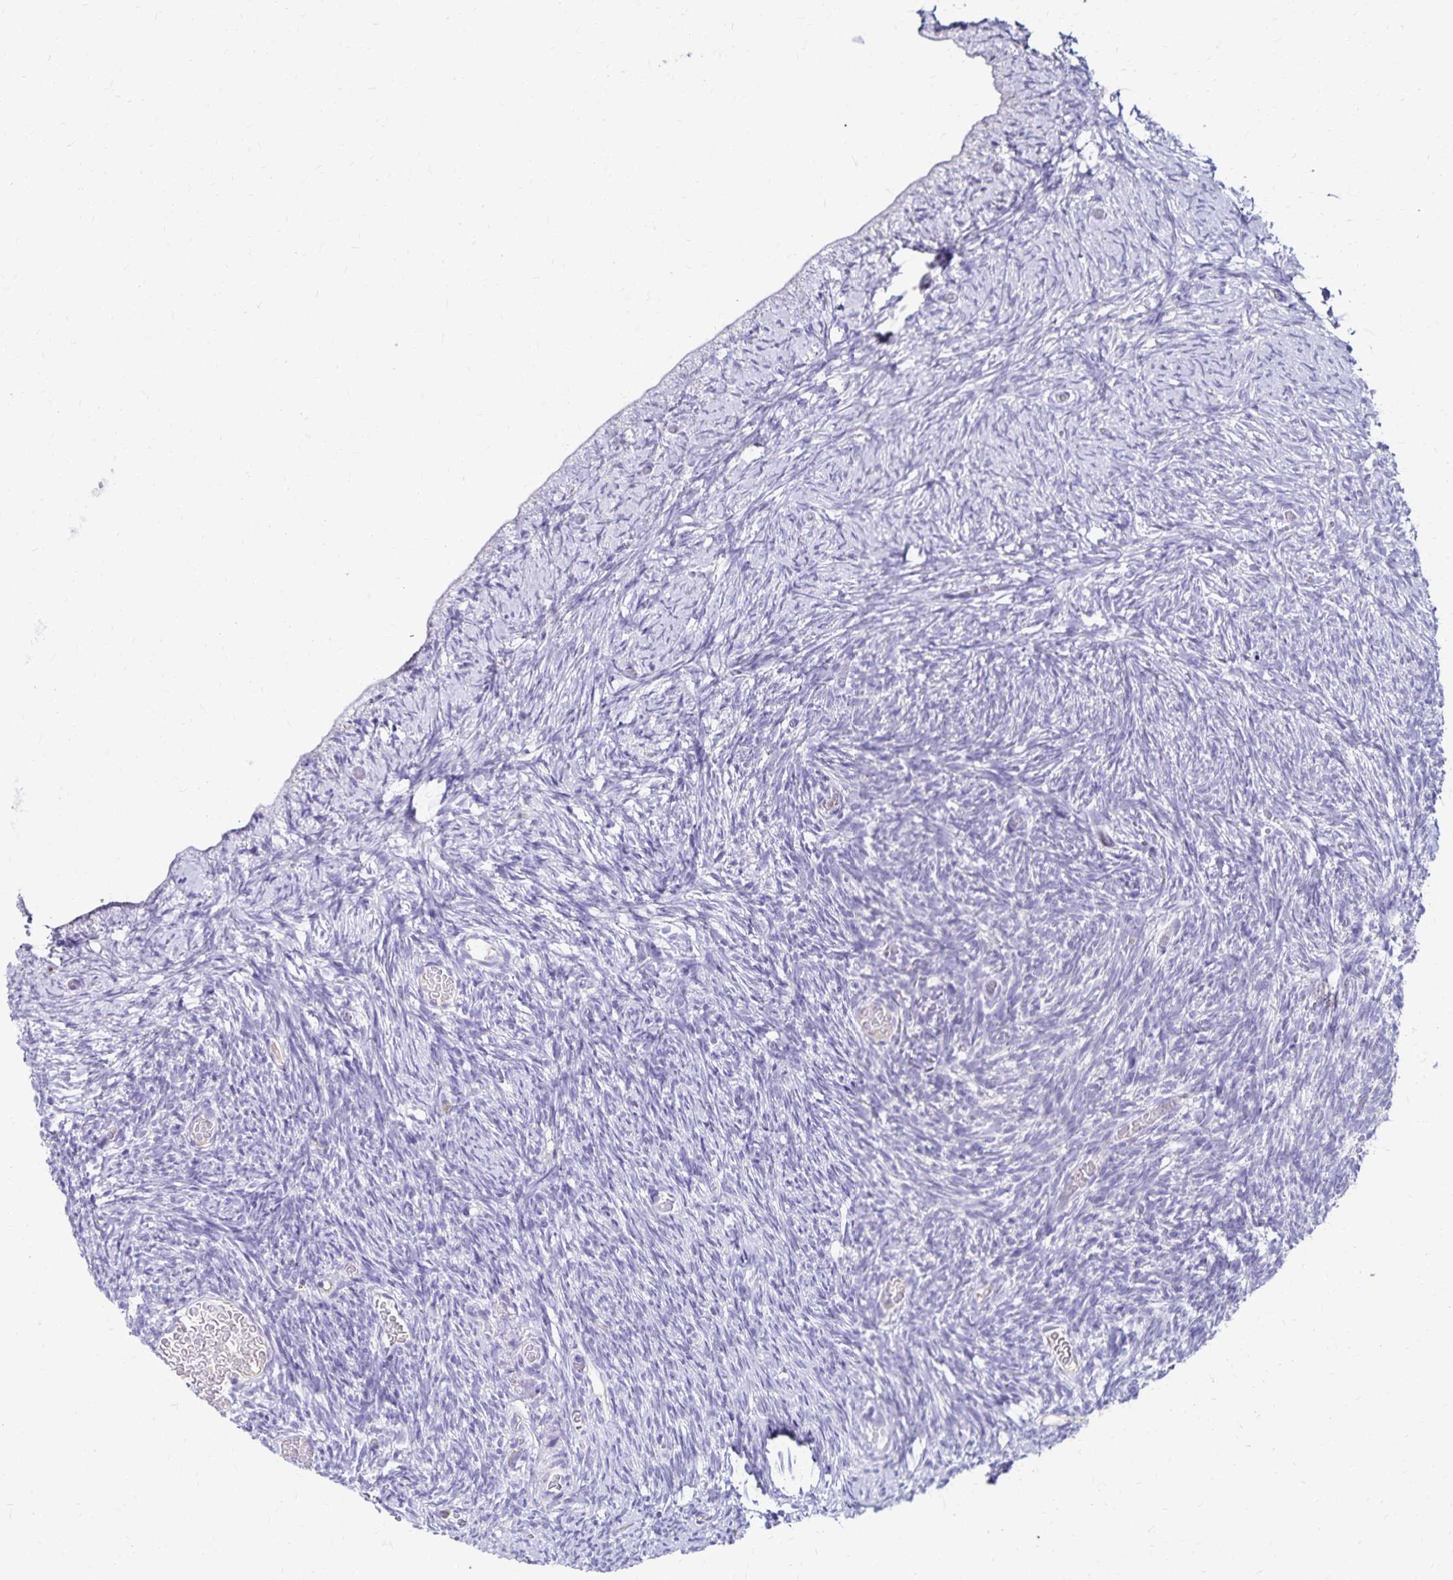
{"staining": {"intensity": "negative", "quantity": "none", "location": "none"}, "tissue": "ovary", "cell_type": "Ovarian stroma cells", "image_type": "normal", "snomed": [{"axis": "morphology", "description": "Normal tissue, NOS"}, {"axis": "topography", "description": "Ovary"}], "caption": "IHC of benign human ovary displays no expression in ovarian stroma cells.", "gene": "PAX5", "patient": {"sex": "female", "age": 39}}